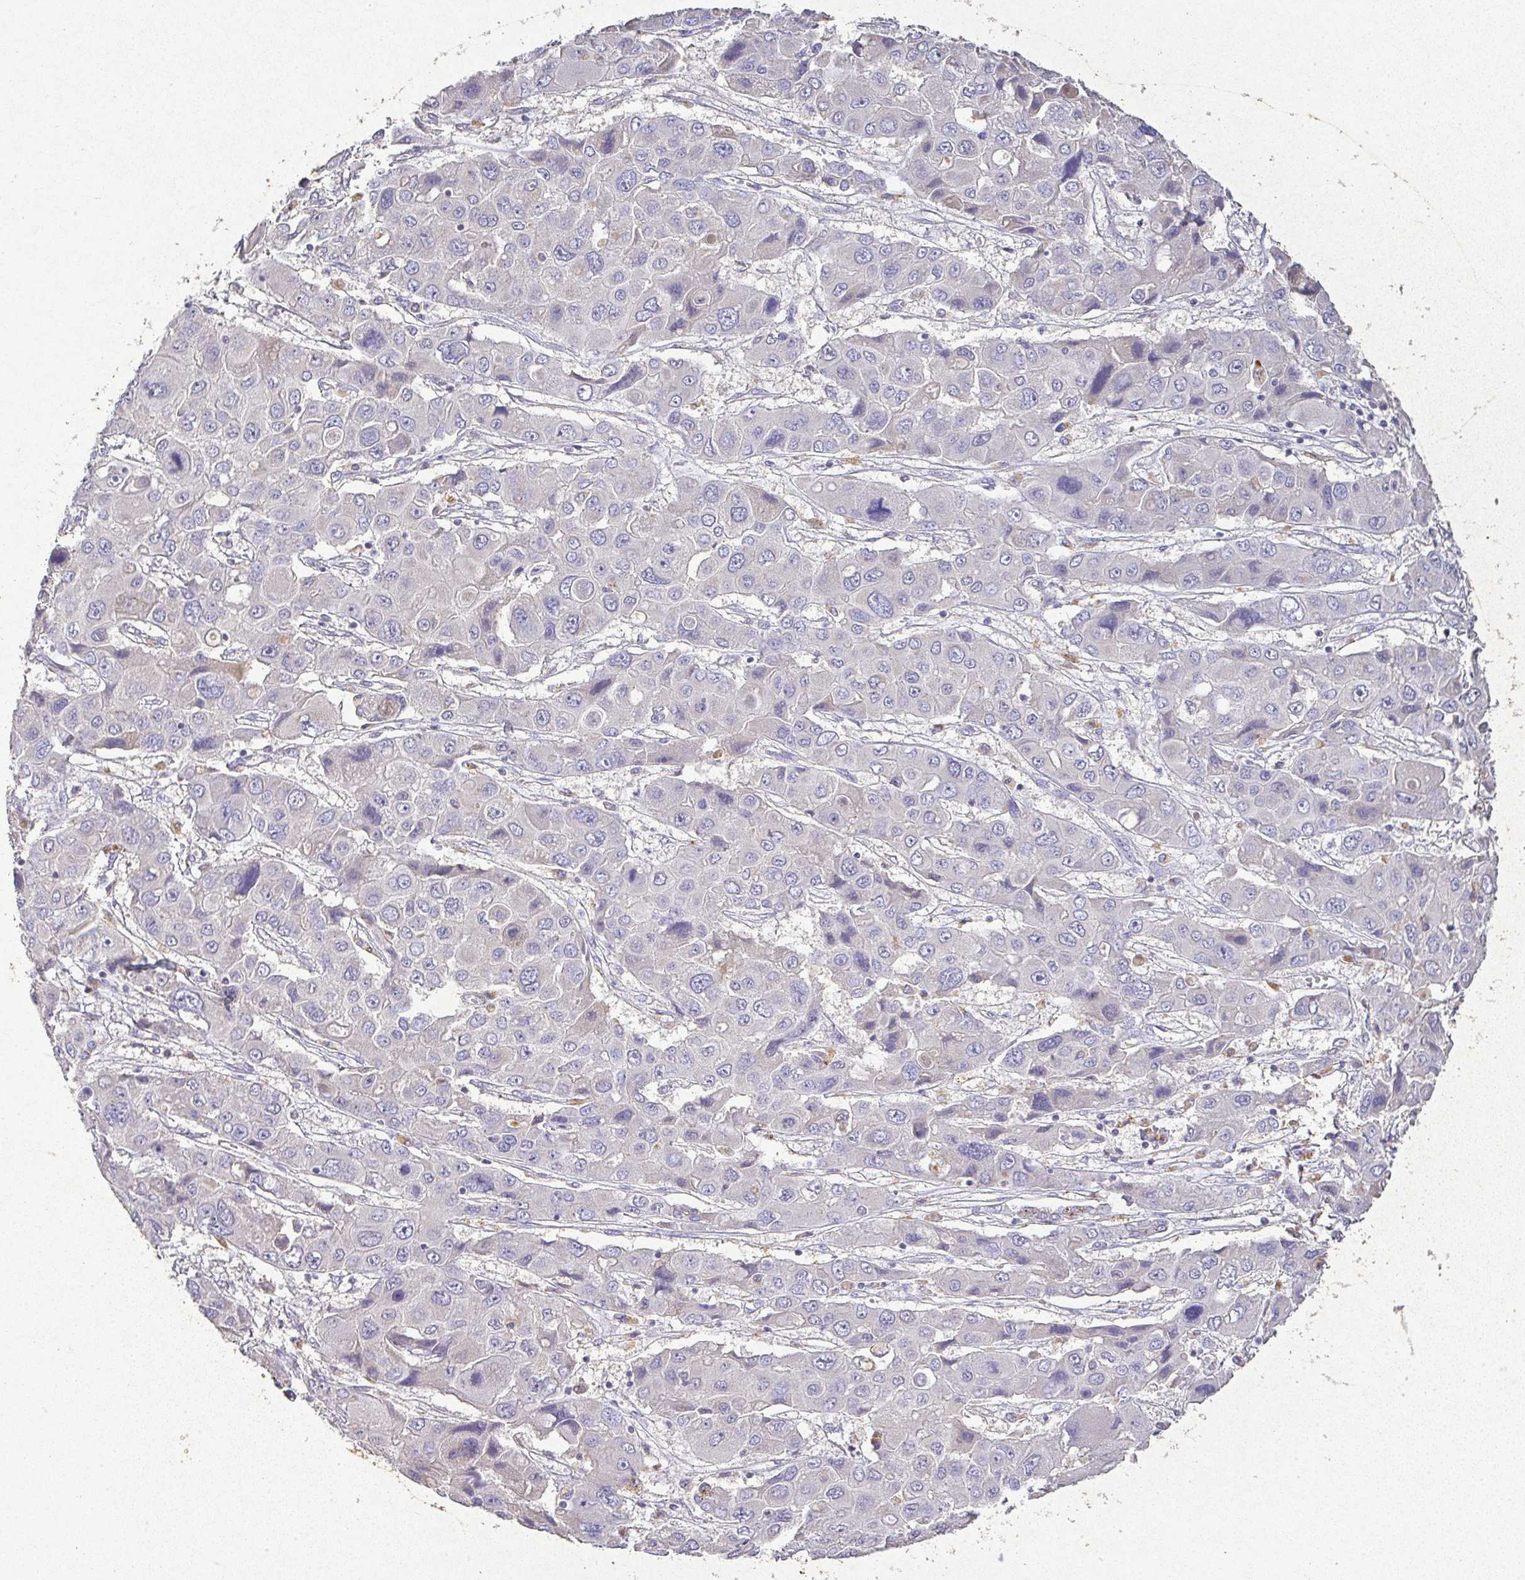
{"staining": {"intensity": "negative", "quantity": "none", "location": "none"}, "tissue": "liver cancer", "cell_type": "Tumor cells", "image_type": "cancer", "snomed": [{"axis": "morphology", "description": "Cholangiocarcinoma"}, {"axis": "topography", "description": "Liver"}], "caption": "DAB immunohistochemical staining of cholangiocarcinoma (liver) reveals no significant staining in tumor cells.", "gene": "RPS2", "patient": {"sex": "male", "age": 67}}